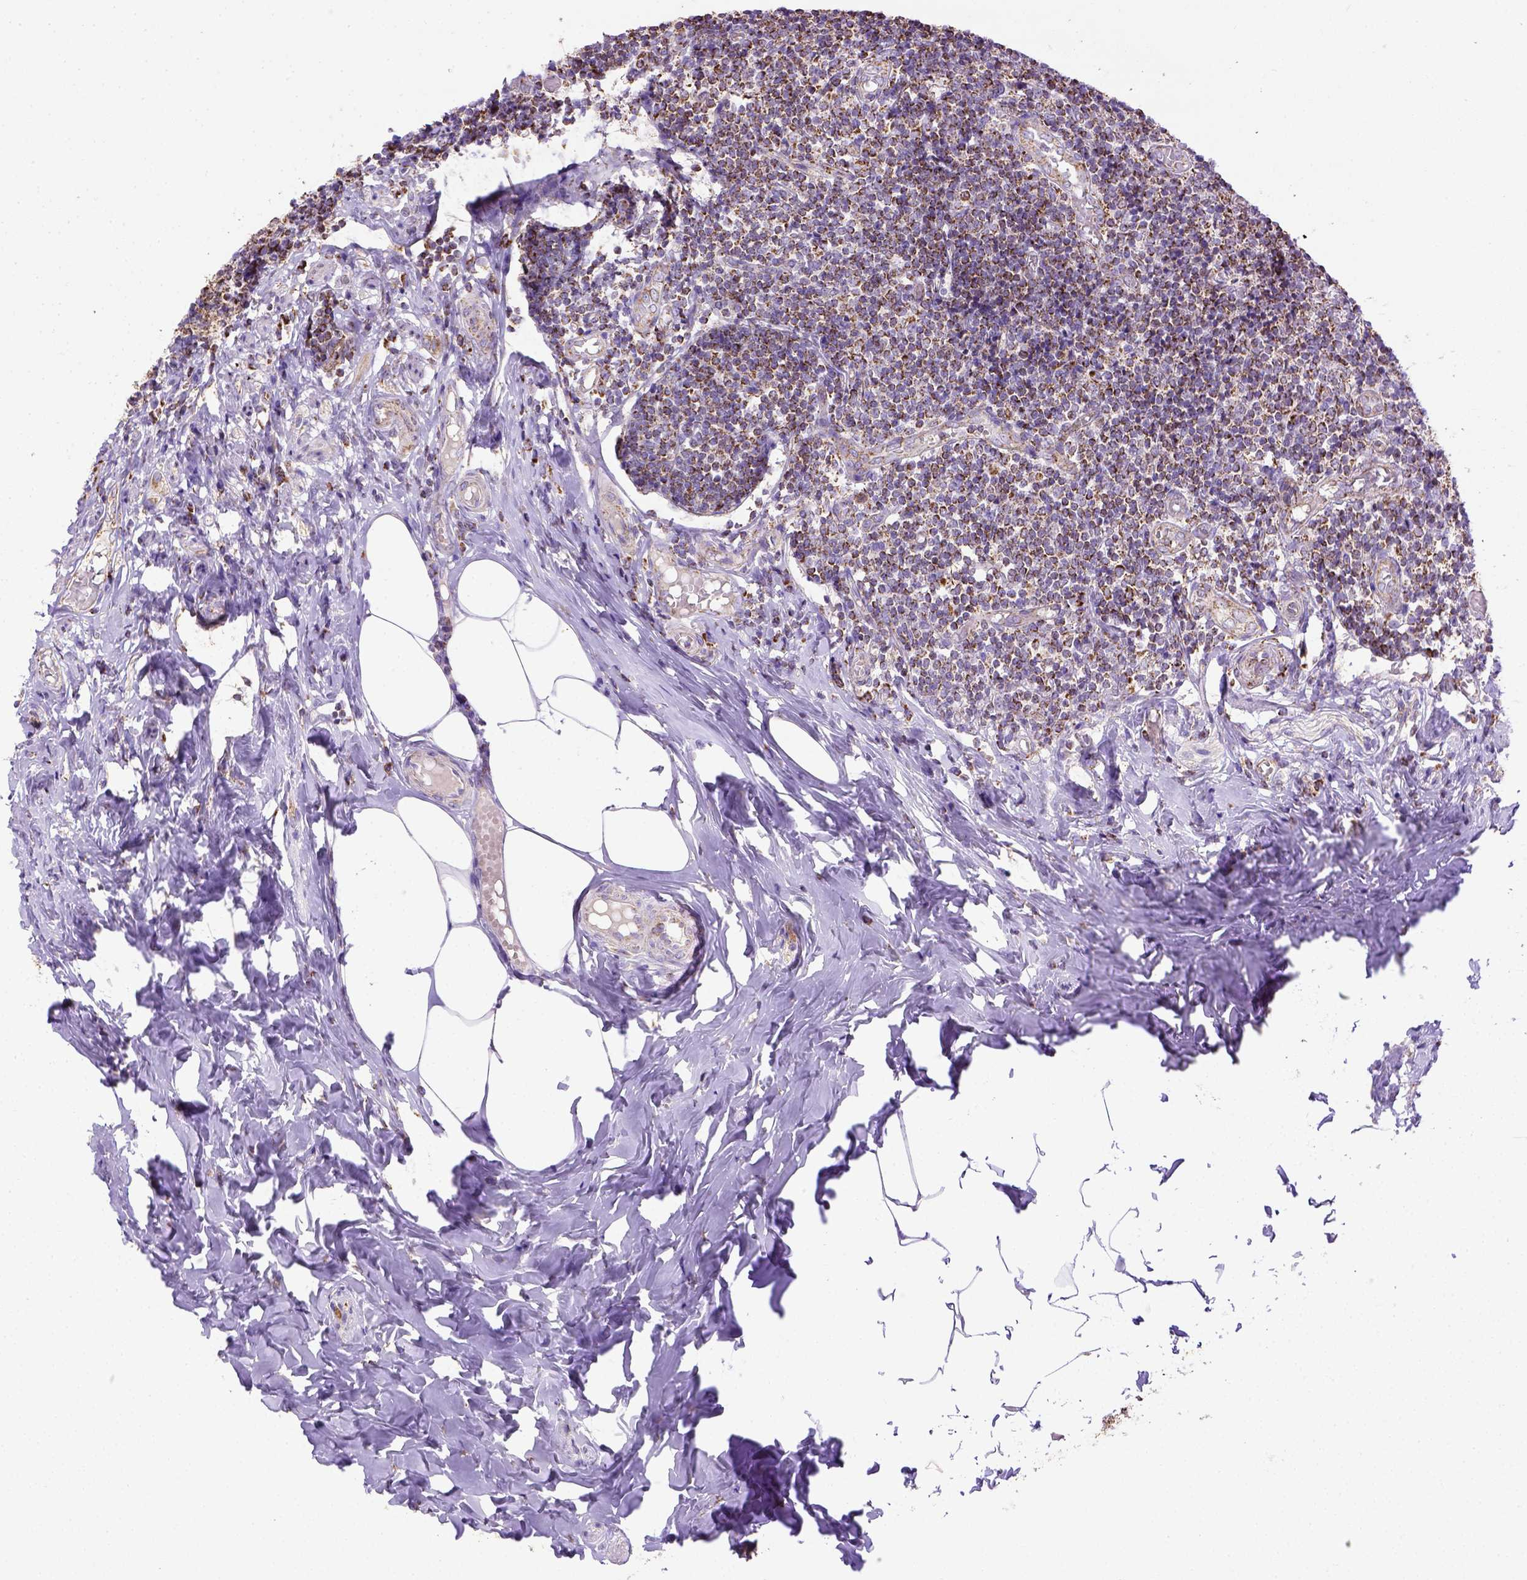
{"staining": {"intensity": "strong", "quantity": ">75%", "location": "cytoplasmic/membranous"}, "tissue": "appendix", "cell_type": "Glandular cells", "image_type": "normal", "snomed": [{"axis": "morphology", "description": "Normal tissue, NOS"}, {"axis": "topography", "description": "Appendix"}], "caption": "Glandular cells reveal strong cytoplasmic/membranous expression in approximately >75% of cells in normal appendix. The staining was performed using DAB (3,3'-diaminobenzidine) to visualize the protein expression in brown, while the nuclei were stained in blue with hematoxylin (Magnification: 20x).", "gene": "MT", "patient": {"sex": "female", "age": 32}}